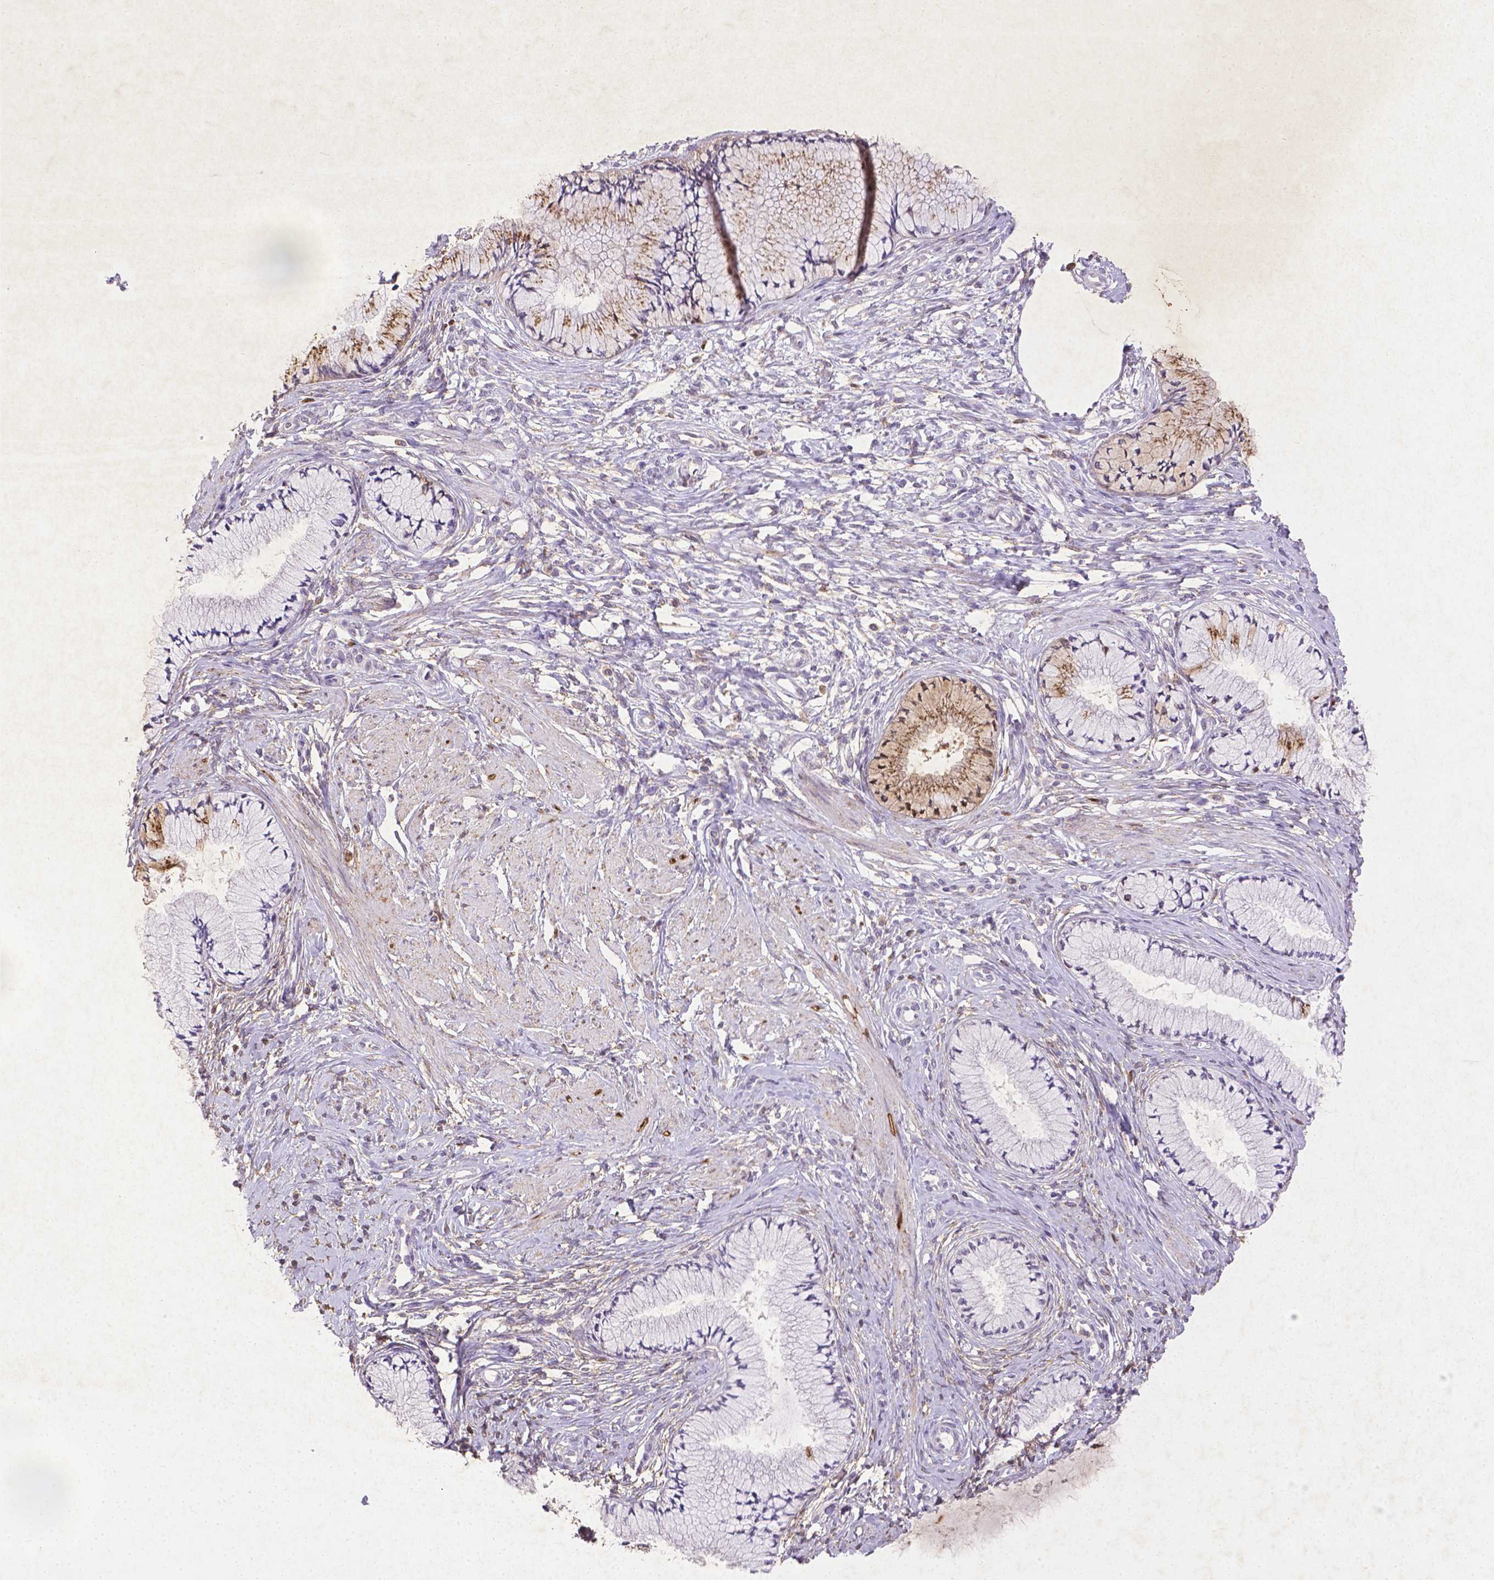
{"staining": {"intensity": "moderate", "quantity": "25%-75%", "location": "cytoplasmic/membranous"}, "tissue": "cervix", "cell_type": "Glandular cells", "image_type": "normal", "snomed": [{"axis": "morphology", "description": "Normal tissue, NOS"}, {"axis": "topography", "description": "Cervix"}], "caption": "Moderate cytoplasmic/membranous protein staining is appreciated in approximately 25%-75% of glandular cells in cervix. The staining was performed using DAB, with brown indicating positive protein expression. Nuclei are stained blue with hematoxylin.", "gene": "CDKN1A", "patient": {"sex": "female", "age": 37}}